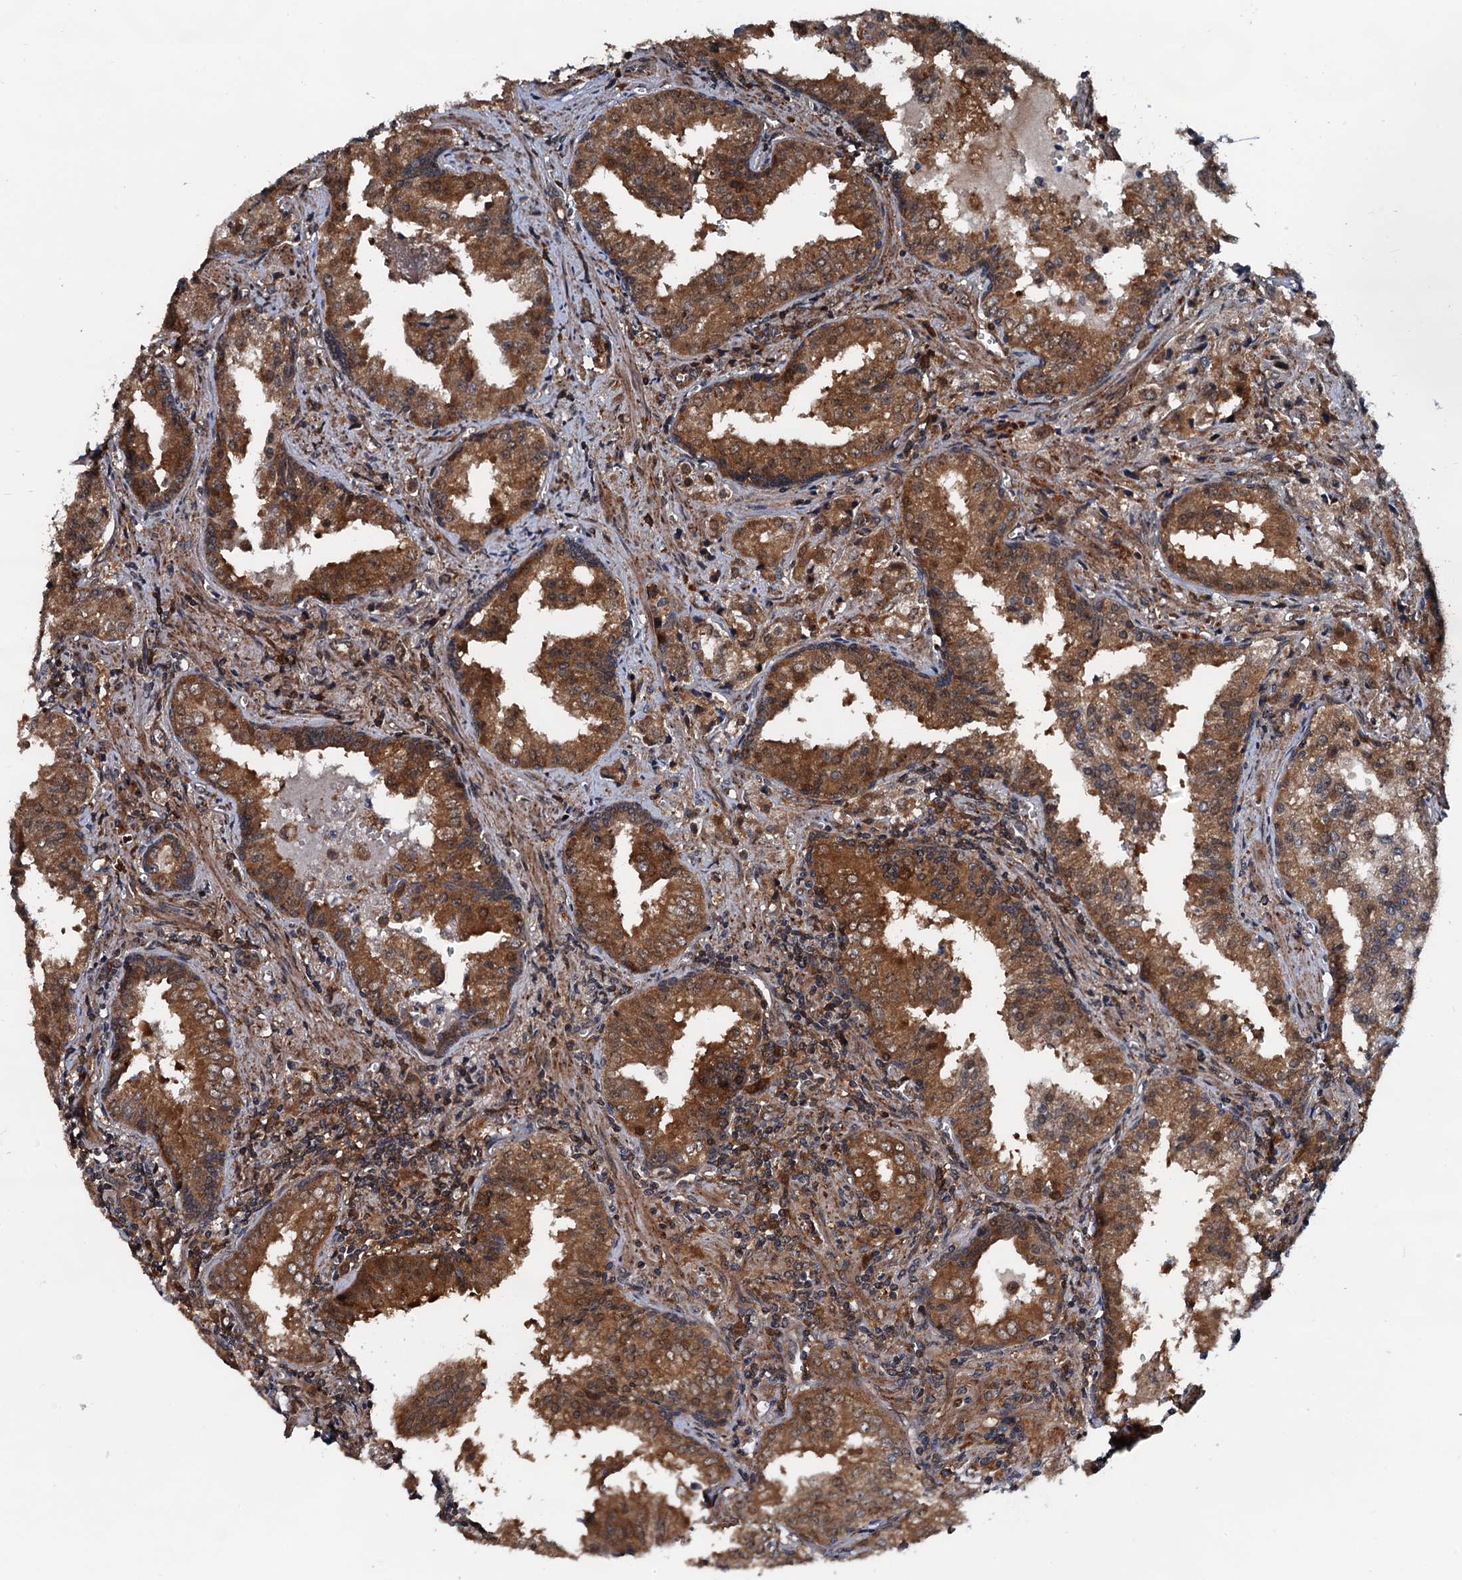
{"staining": {"intensity": "strong", "quantity": ">75%", "location": "cytoplasmic/membranous"}, "tissue": "prostate cancer", "cell_type": "Tumor cells", "image_type": "cancer", "snomed": [{"axis": "morphology", "description": "Adenocarcinoma, High grade"}, {"axis": "topography", "description": "Prostate"}], "caption": "Approximately >75% of tumor cells in human high-grade adenocarcinoma (prostate) demonstrate strong cytoplasmic/membranous protein expression as visualized by brown immunohistochemical staining.", "gene": "AAGAB", "patient": {"sex": "male", "age": 68}}